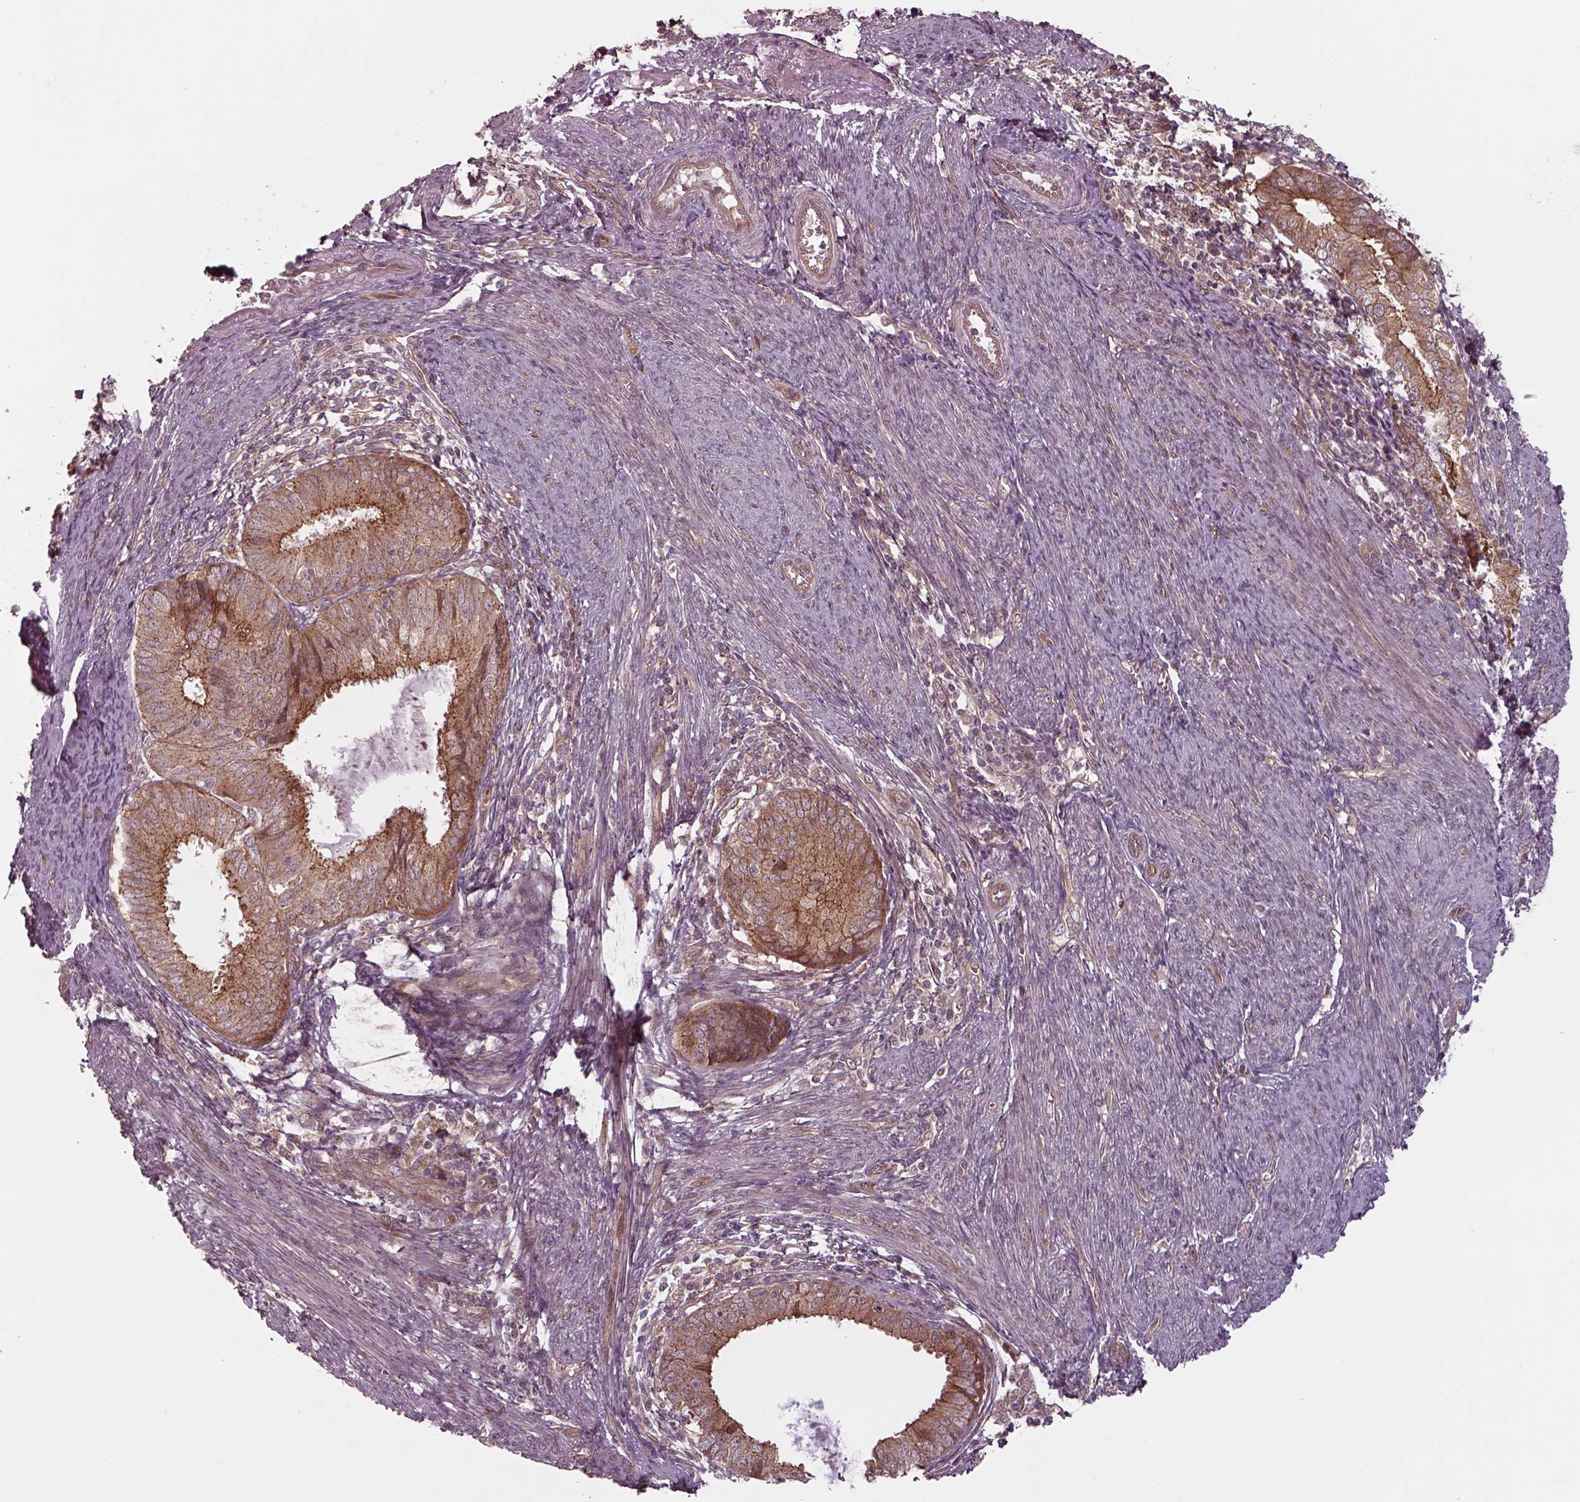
{"staining": {"intensity": "moderate", "quantity": ">75%", "location": "cytoplasmic/membranous"}, "tissue": "endometrial cancer", "cell_type": "Tumor cells", "image_type": "cancer", "snomed": [{"axis": "morphology", "description": "Adenocarcinoma, NOS"}, {"axis": "topography", "description": "Endometrium"}], "caption": "Tumor cells show moderate cytoplasmic/membranous staining in approximately >75% of cells in endometrial cancer (adenocarcinoma).", "gene": "CHMP3", "patient": {"sex": "female", "age": 57}}